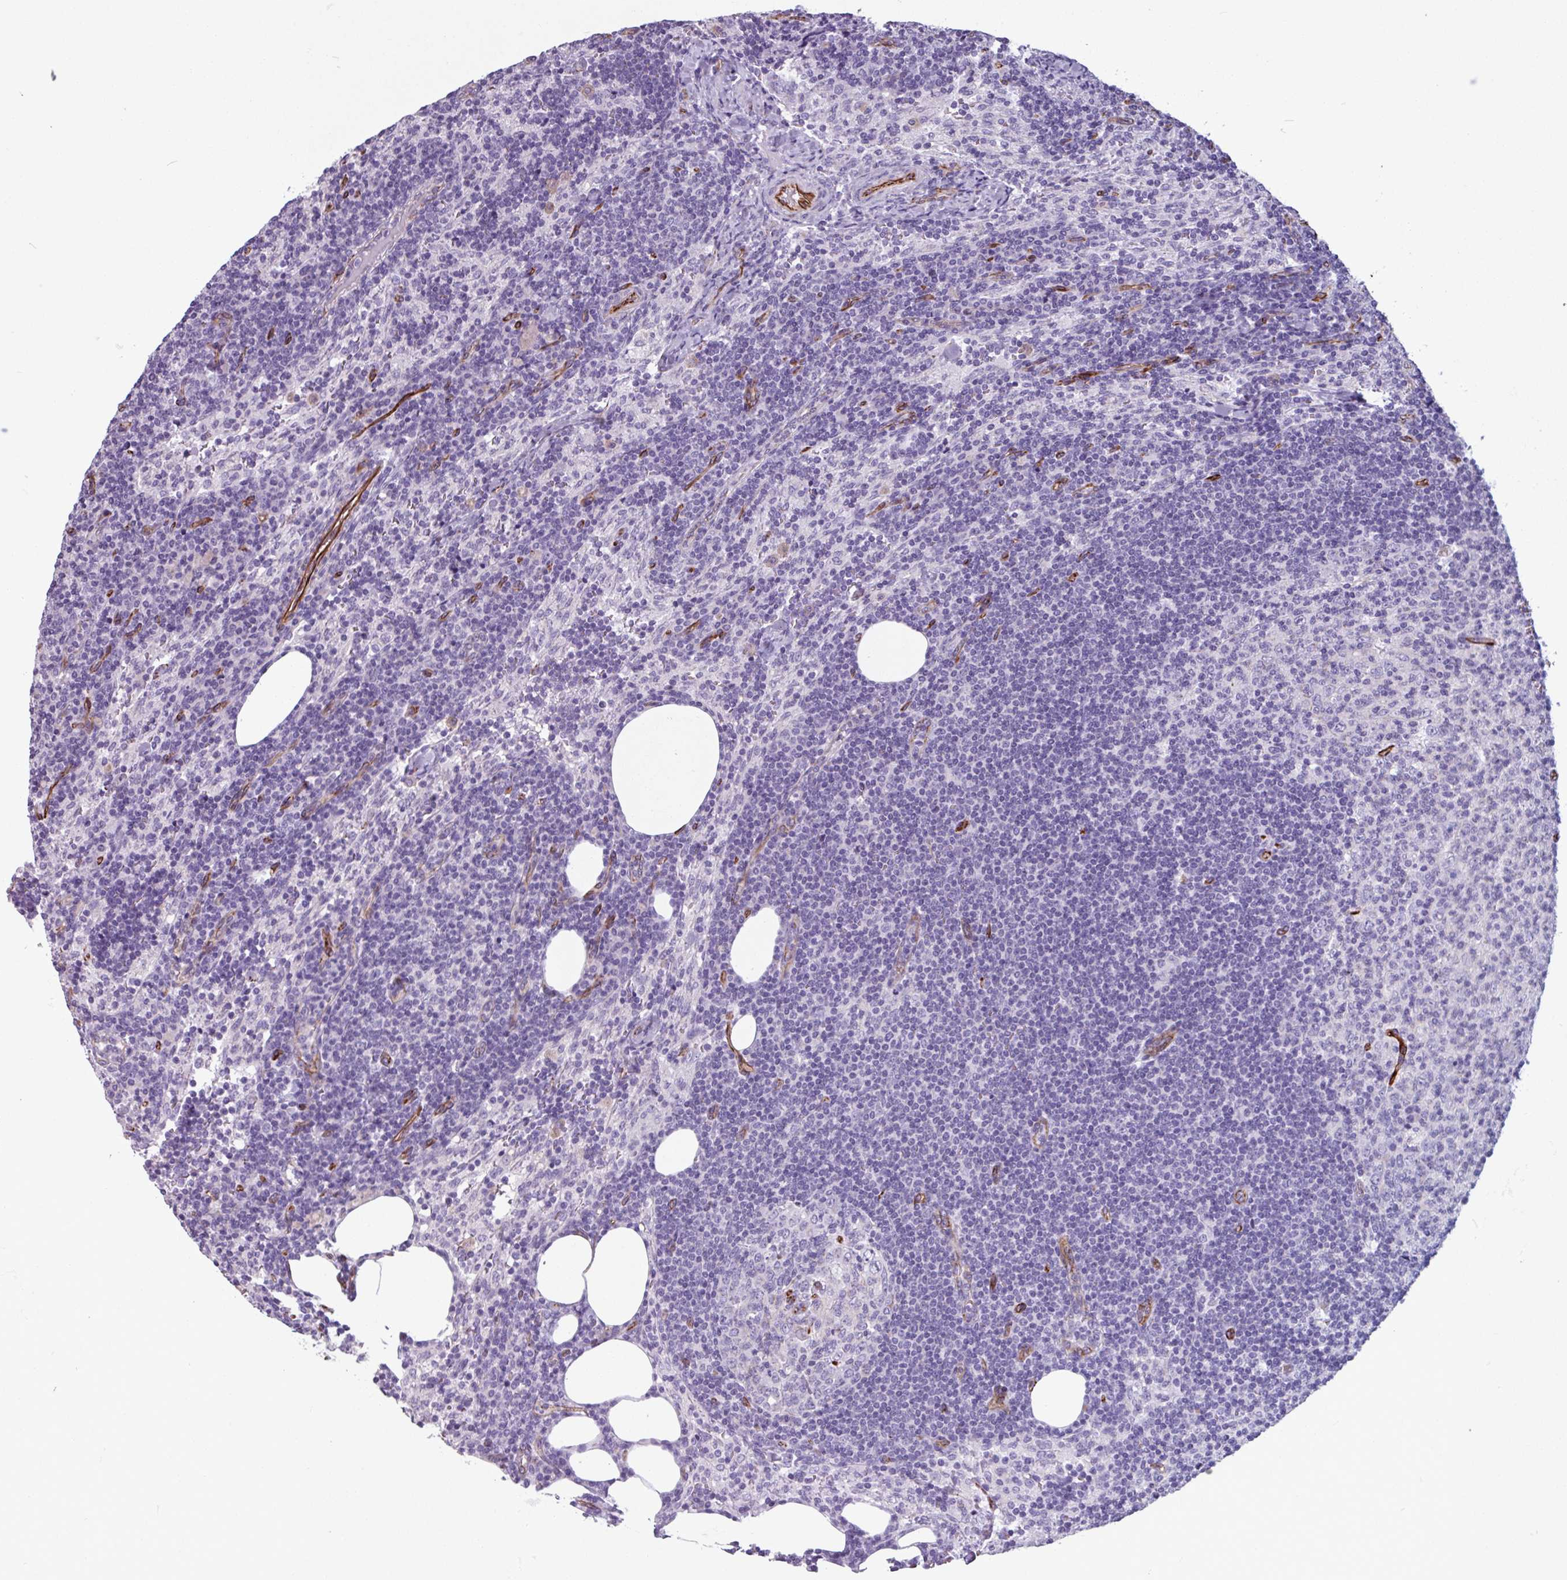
{"staining": {"intensity": "negative", "quantity": "none", "location": "none"}, "tissue": "lymph node", "cell_type": "Germinal center cells", "image_type": "normal", "snomed": [{"axis": "morphology", "description": "Normal tissue, NOS"}, {"axis": "topography", "description": "Lymph node"}], "caption": "Germinal center cells are negative for brown protein staining in unremarkable lymph node. (Stains: DAB (3,3'-diaminobenzidine) IHC with hematoxylin counter stain, Microscopy: brightfield microscopy at high magnification).", "gene": "BTD", "patient": {"sex": "female", "age": 52}}